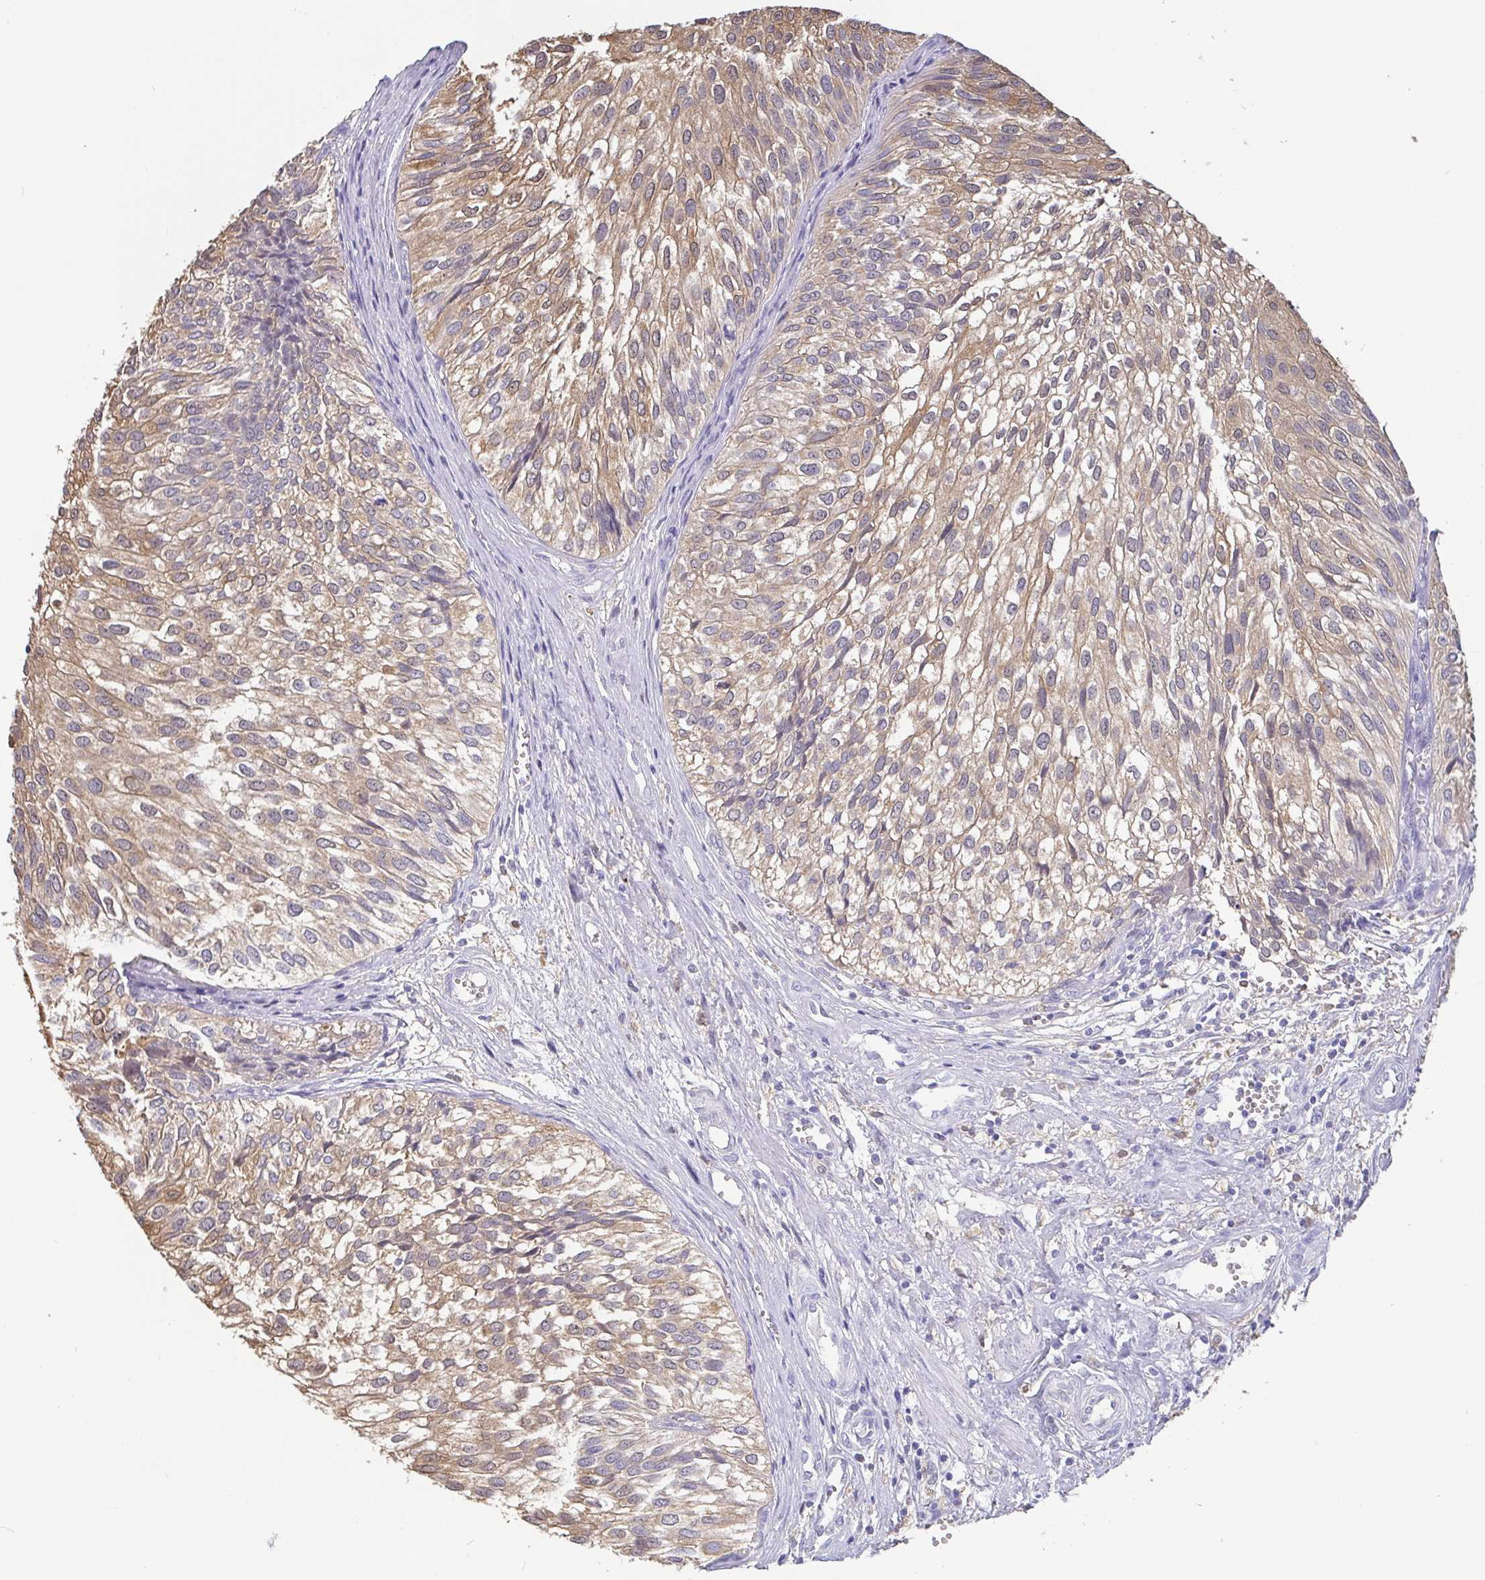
{"staining": {"intensity": "moderate", "quantity": ">75%", "location": "cytoplasmic/membranous"}, "tissue": "urothelial cancer", "cell_type": "Tumor cells", "image_type": "cancer", "snomed": [{"axis": "morphology", "description": "Urothelial carcinoma, Low grade"}, {"axis": "topography", "description": "Urinary bladder"}], "caption": "Moderate cytoplasmic/membranous staining for a protein is appreciated in approximately >75% of tumor cells of urothelial cancer using immunohistochemistry (IHC).", "gene": "IDH1", "patient": {"sex": "male", "age": 91}}